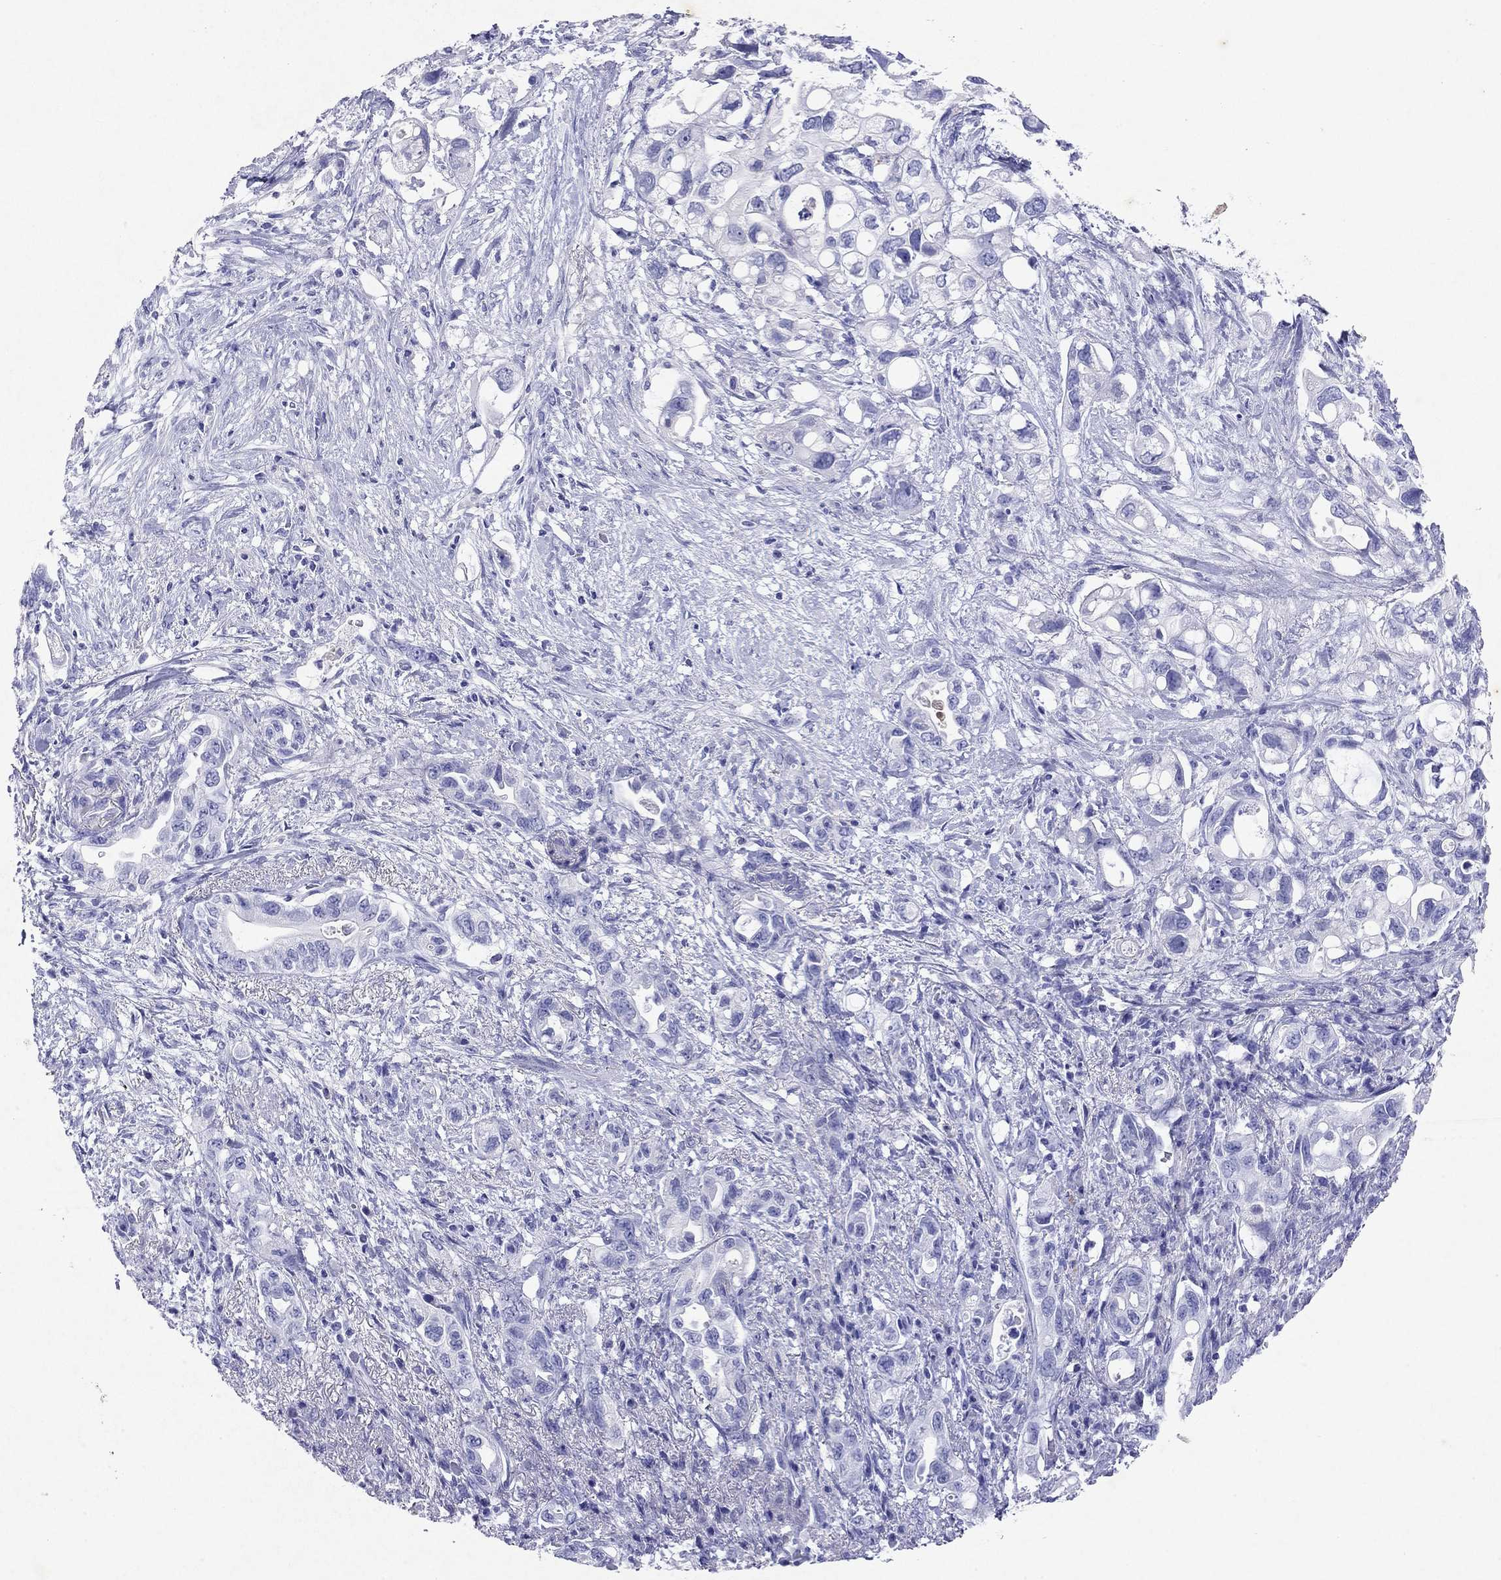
{"staining": {"intensity": "negative", "quantity": "none", "location": "none"}, "tissue": "pancreatic cancer", "cell_type": "Tumor cells", "image_type": "cancer", "snomed": [{"axis": "morphology", "description": "Adenocarcinoma, NOS"}, {"axis": "topography", "description": "Pancreas"}], "caption": "A histopathology image of human adenocarcinoma (pancreatic) is negative for staining in tumor cells. Nuclei are stained in blue.", "gene": "ARMC12", "patient": {"sex": "female", "age": 72}}